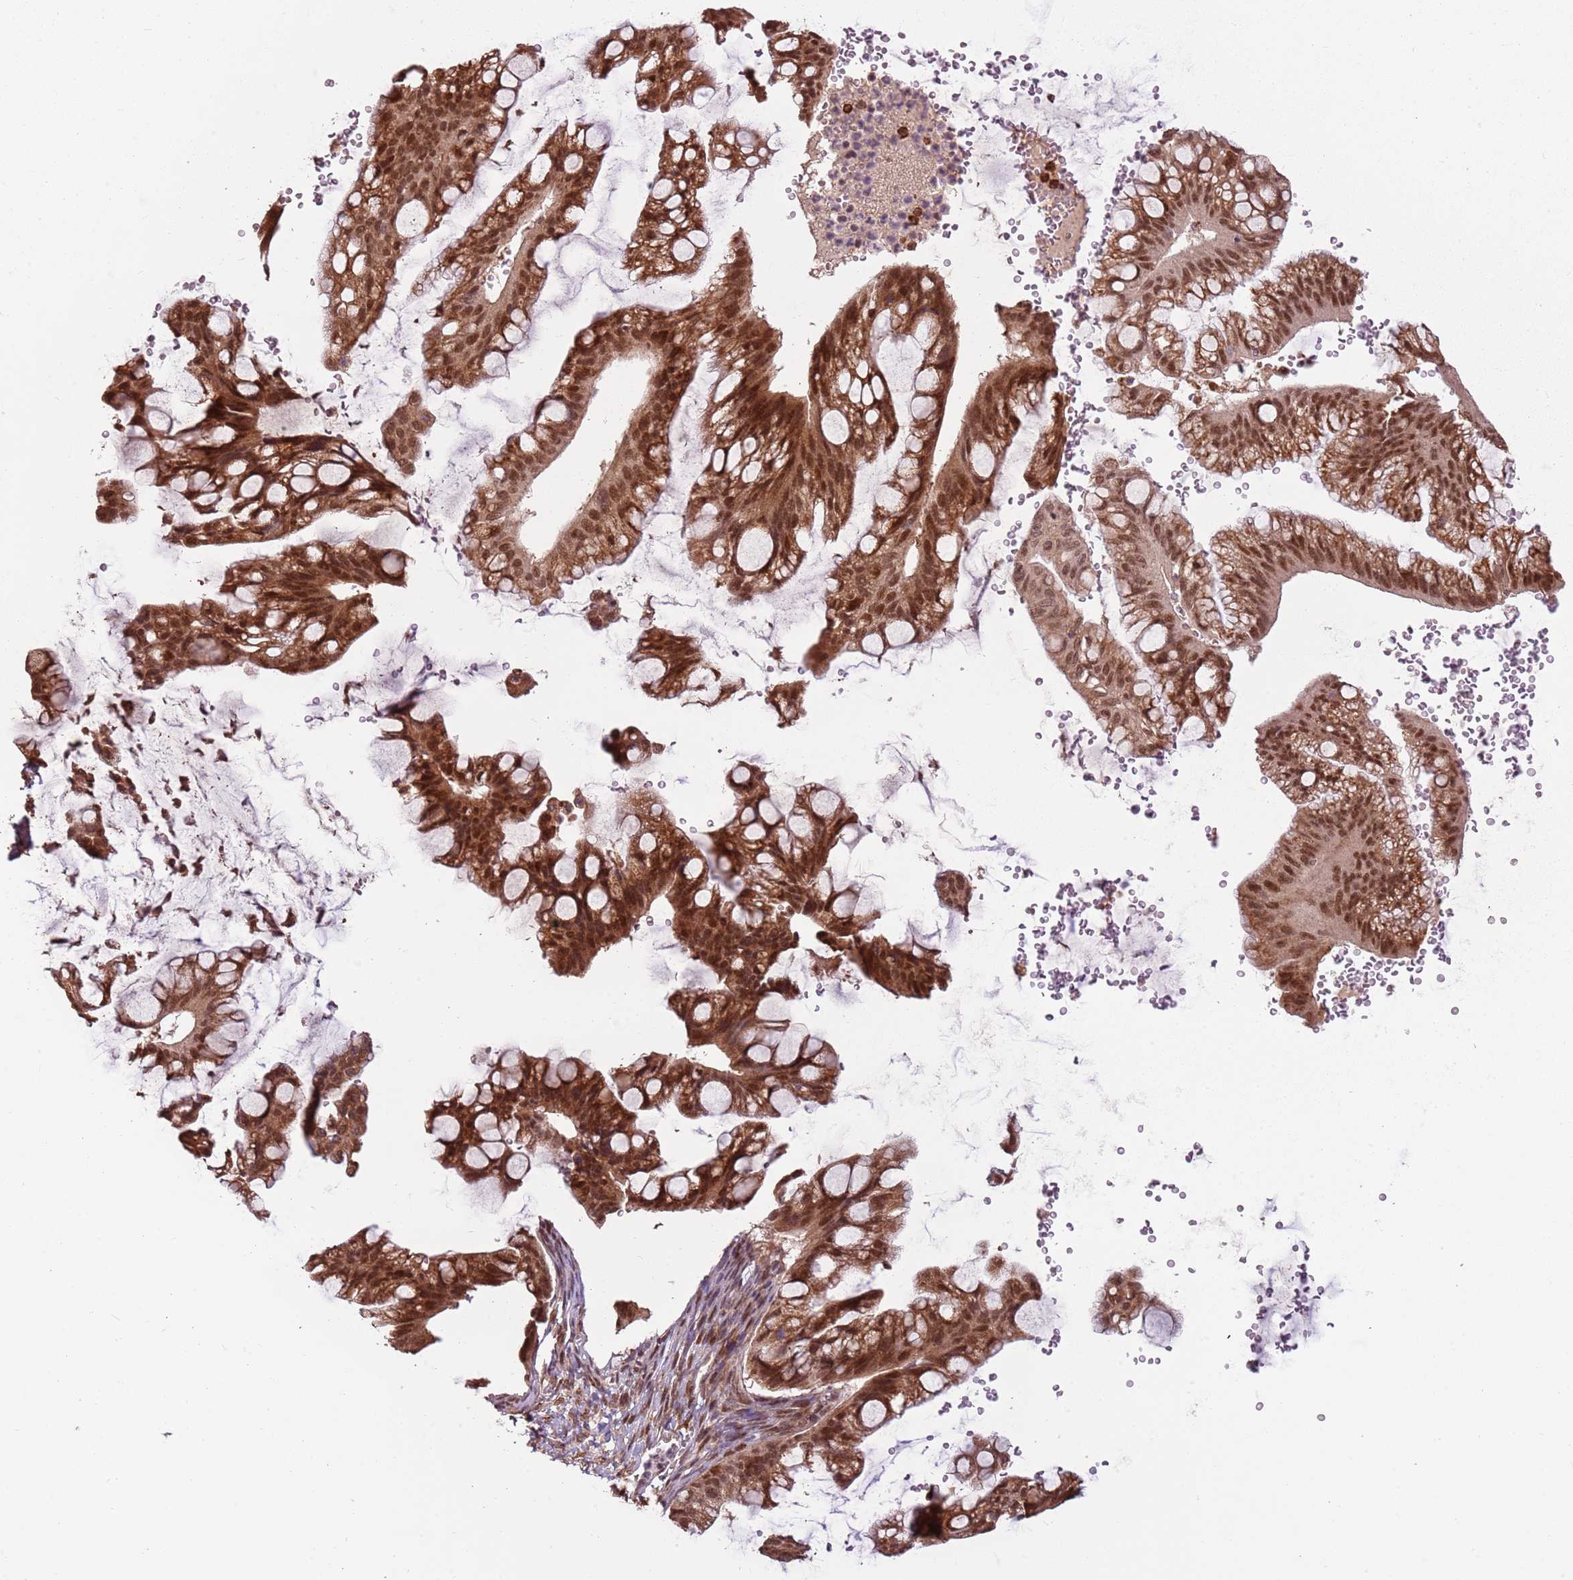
{"staining": {"intensity": "strong", "quantity": ">75%", "location": "cytoplasmic/membranous,nuclear"}, "tissue": "ovarian cancer", "cell_type": "Tumor cells", "image_type": "cancer", "snomed": [{"axis": "morphology", "description": "Cystadenocarcinoma, mucinous, NOS"}, {"axis": "topography", "description": "Ovary"}], "caption": "High-power microscopy captured an immunohistochemistry micrograph of mucinous cystadenocarcinoma (ovarian), revealing strong cytoplasmic/membranous and nuclear expression in about >75% of tumor cells.", "gene": "POLR3H", "patient": {"sex": "female", "age": 73}}